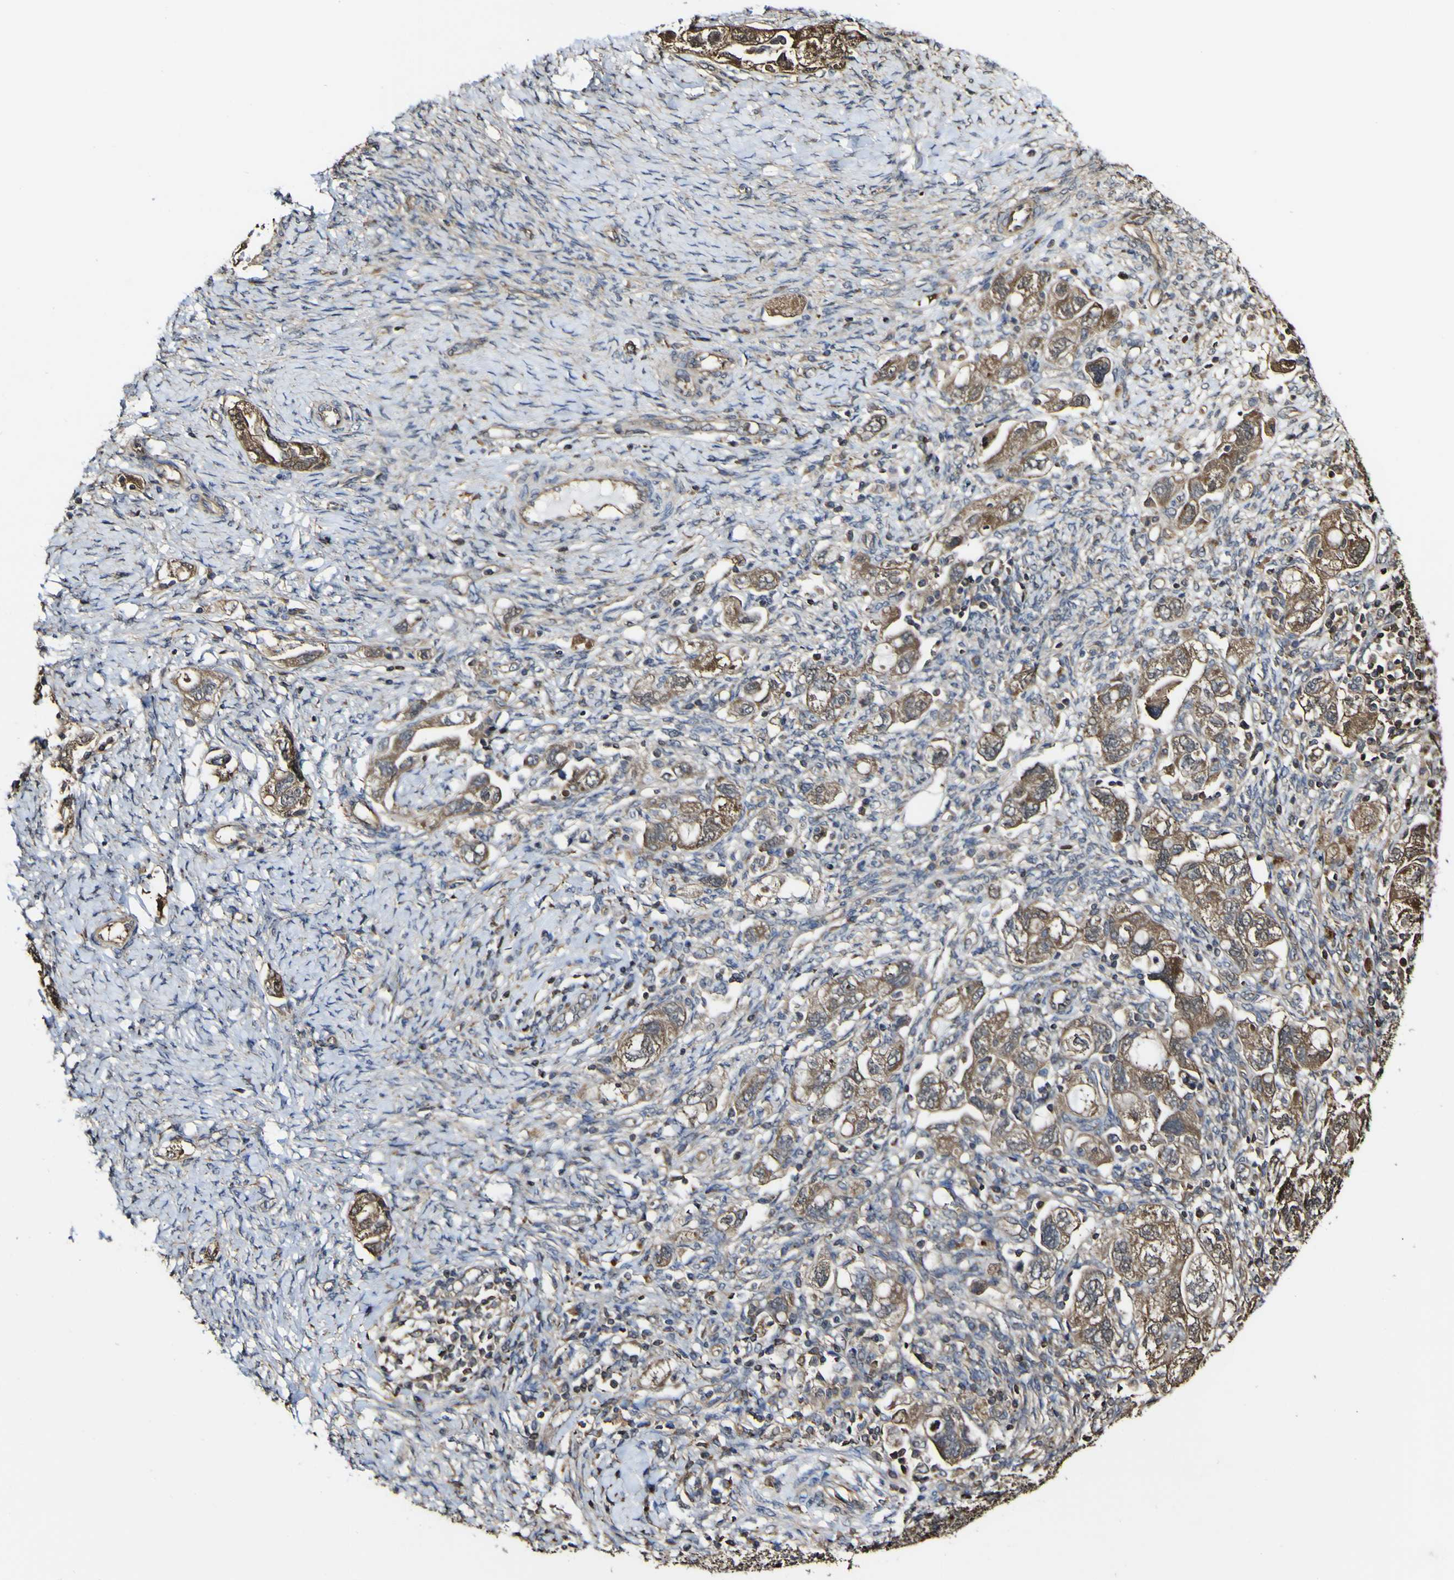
{"staining": {"intensity": "moderate", "quantity": ">75%", "location": "cytoplasmic/membranous"}, "tissue": "ovarian cancer", "cell_type": "Tumor cells", "image_type": "cancer", "snomed": [{"axis": "morphology", "description": "Carcinoma, NOS"}, {"axis": "morphology", "description": "Cystadenocarcinoma, serous, NOS"}, {"axis": "topography", "description": "Ovary"}], "caption": "Moderate cytoplasmic/membranous positivity for a protein is seen in about >75% of tumor cells of ovarian cancer using immunohistochemistry (IHC).", "gene": "PTPRR", "patient": {"sex": "female", "age": 69}}